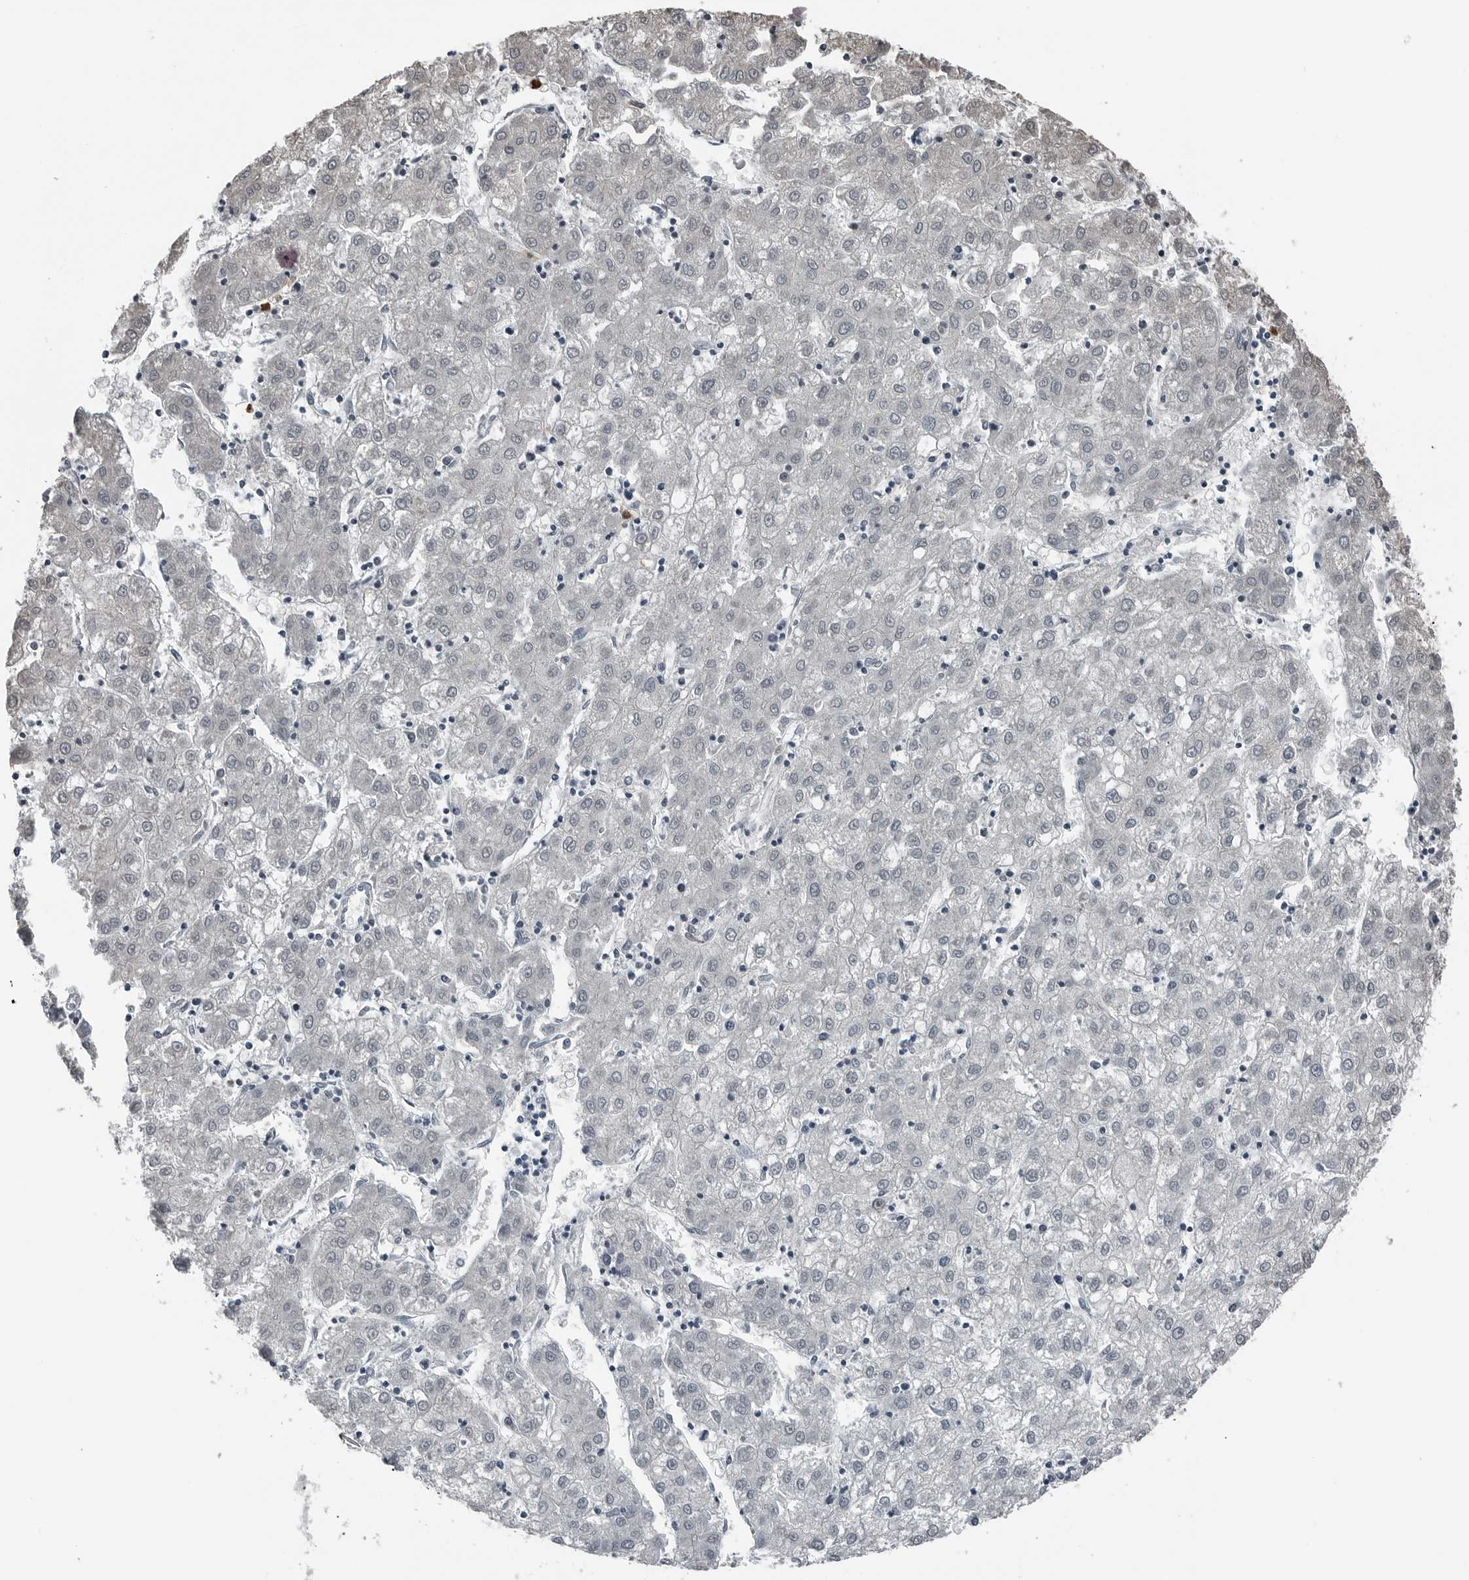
{"staining": {"intensity": "negative", "quantity": "none", "location": "none"}, "tissue": "liver cancer", "cell_type": "Tumor cells", "image_type": "cancer", "snomed": [{"axis": "morphology", "description": "Carcinoma, Hepatocellular, NOS"}, {"axis": "topography", "description": "Liver"}], "caption": "There is no significant staining in tumor cells of hepatocellular carcinoma (liver).", "gene": "AKR1A1", "patient": {"sex": "male", "age": 72}}